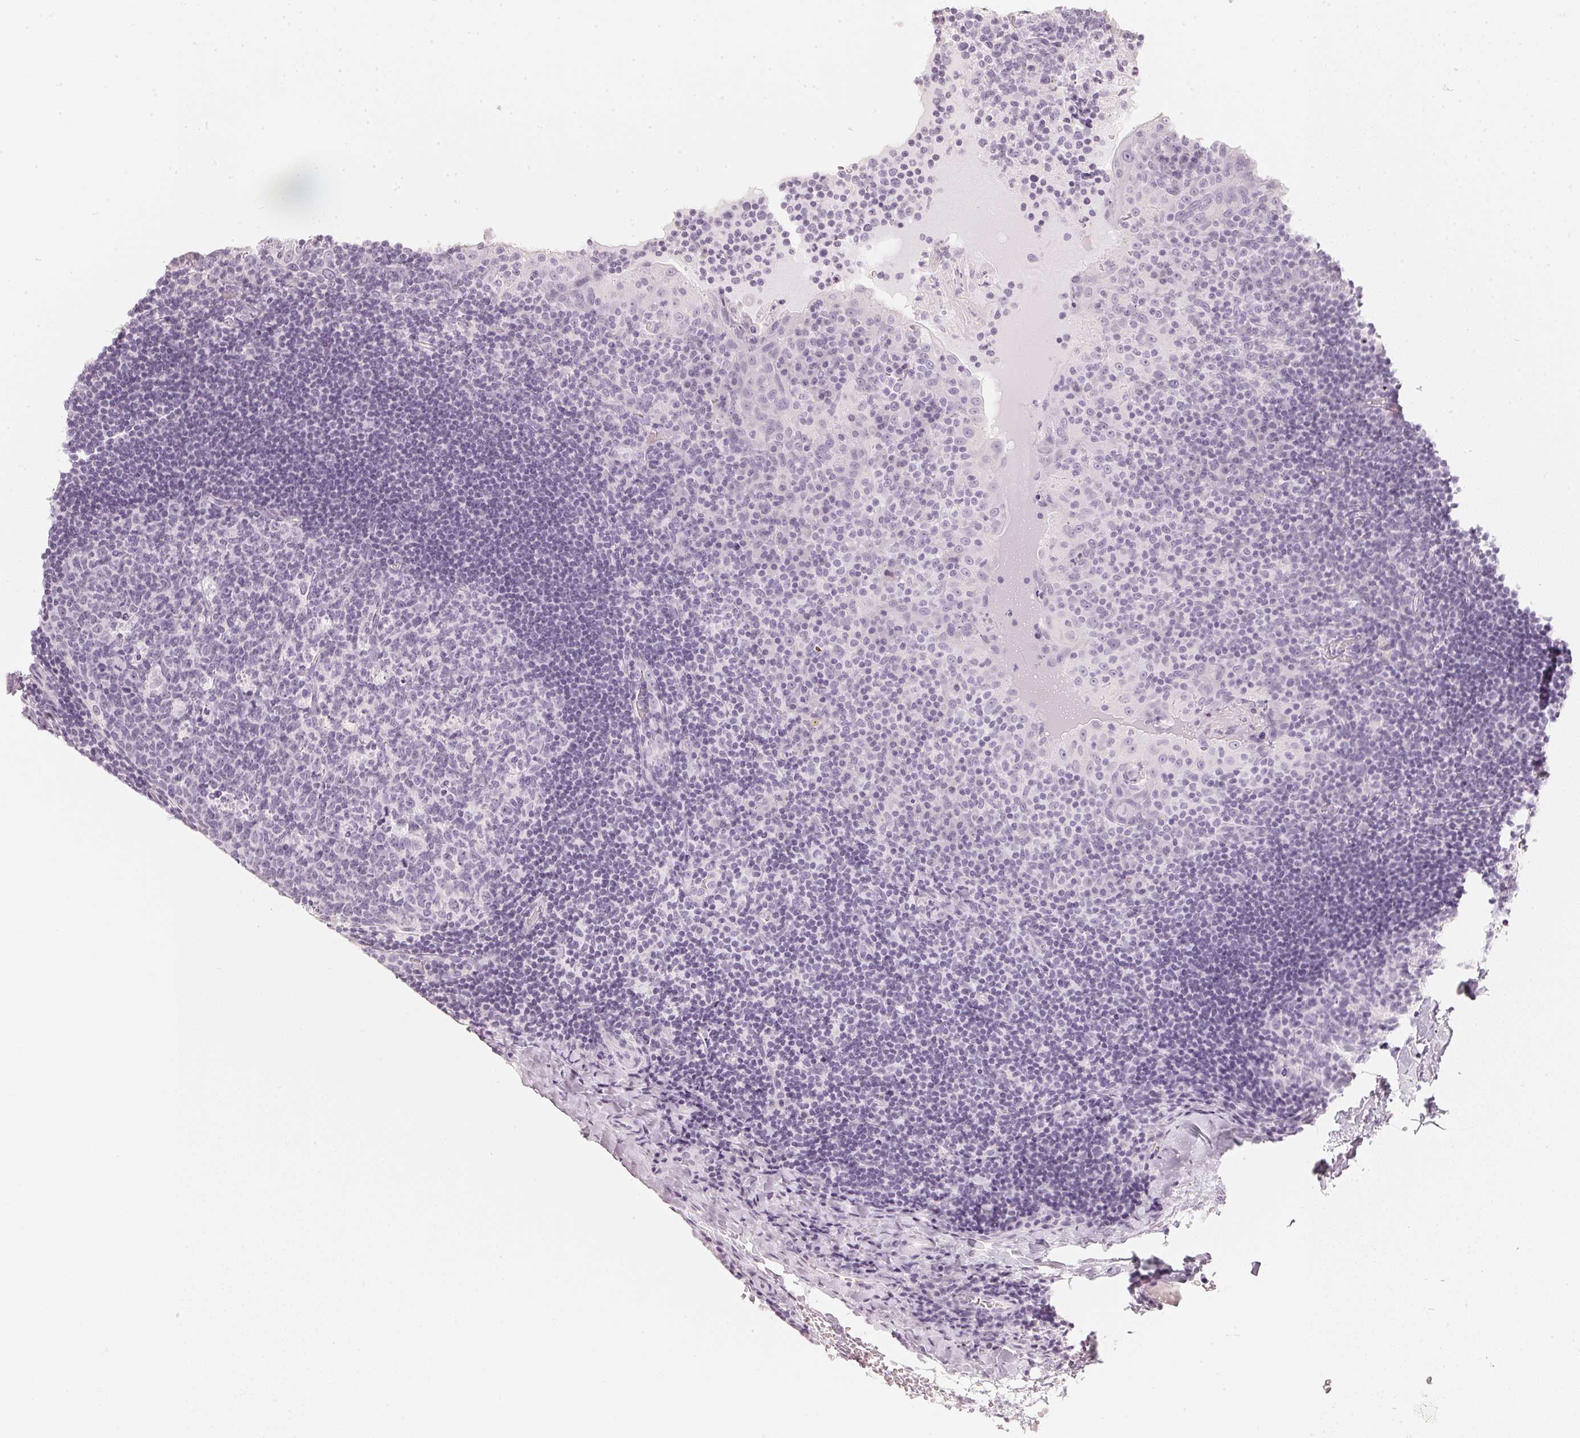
{"staining": {"intensity": "negative", "quantity": "none", "location": "none"}, "tissue": "tonsil", "cell_type": "Germinal center cells", "image_type": "normal", "snomed": [{"axis": "morphology", "description": "Normal tissue, NOS"}, {"axis": "topography", "description": "Tonsil"}], "caption": "Germinal center cells are negative for brown protein staining in benign tonsil. Brightfield microscopy of immunohistochemistry (IHC) stained with DAB (brown) and hematoxylin (blue), captured at high magnification.", "gene": "SLC22A8", "patient": {"sex": "male", "age": 17}}